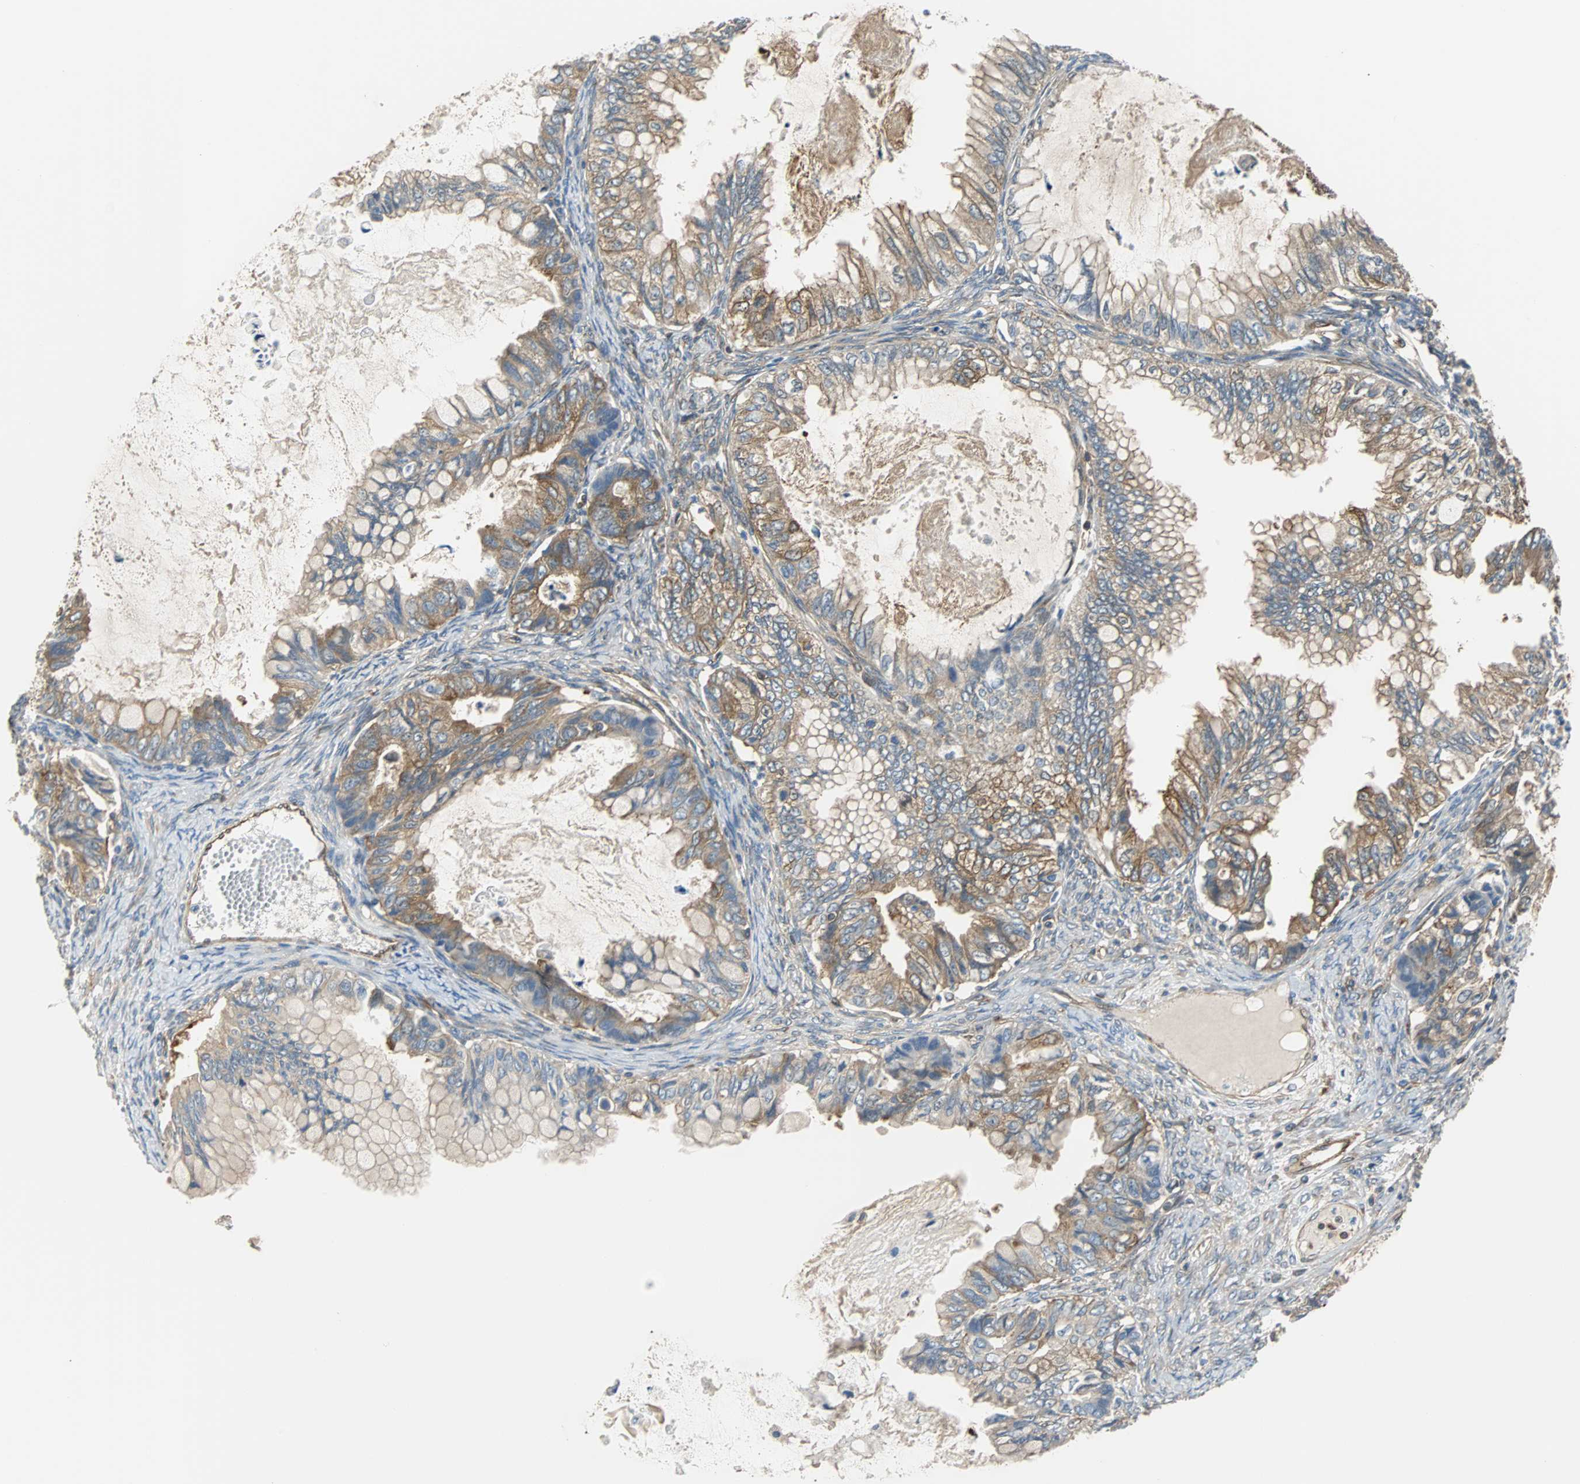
{"staining": {"intensity": "moderate", "quantity": ">75%", "location": "cytoplasmic/membranous"}, "tissue": "ovarian cancer", "cell_type": "Tumor cells", "image_type": "cancer", "snomed": [{"axis": "morphology", "description": "Cystadenocarcinoma, mucinous, NOS"}, {"axis": "topography", "description": "Ovary"}], "caption": "Ovarian cancer stained for a protein reveals moderate cytoplasmic/membranous positivity in tumor cells.", "gene": "RELA", "patient": {"sex": "female", "age": 80}}